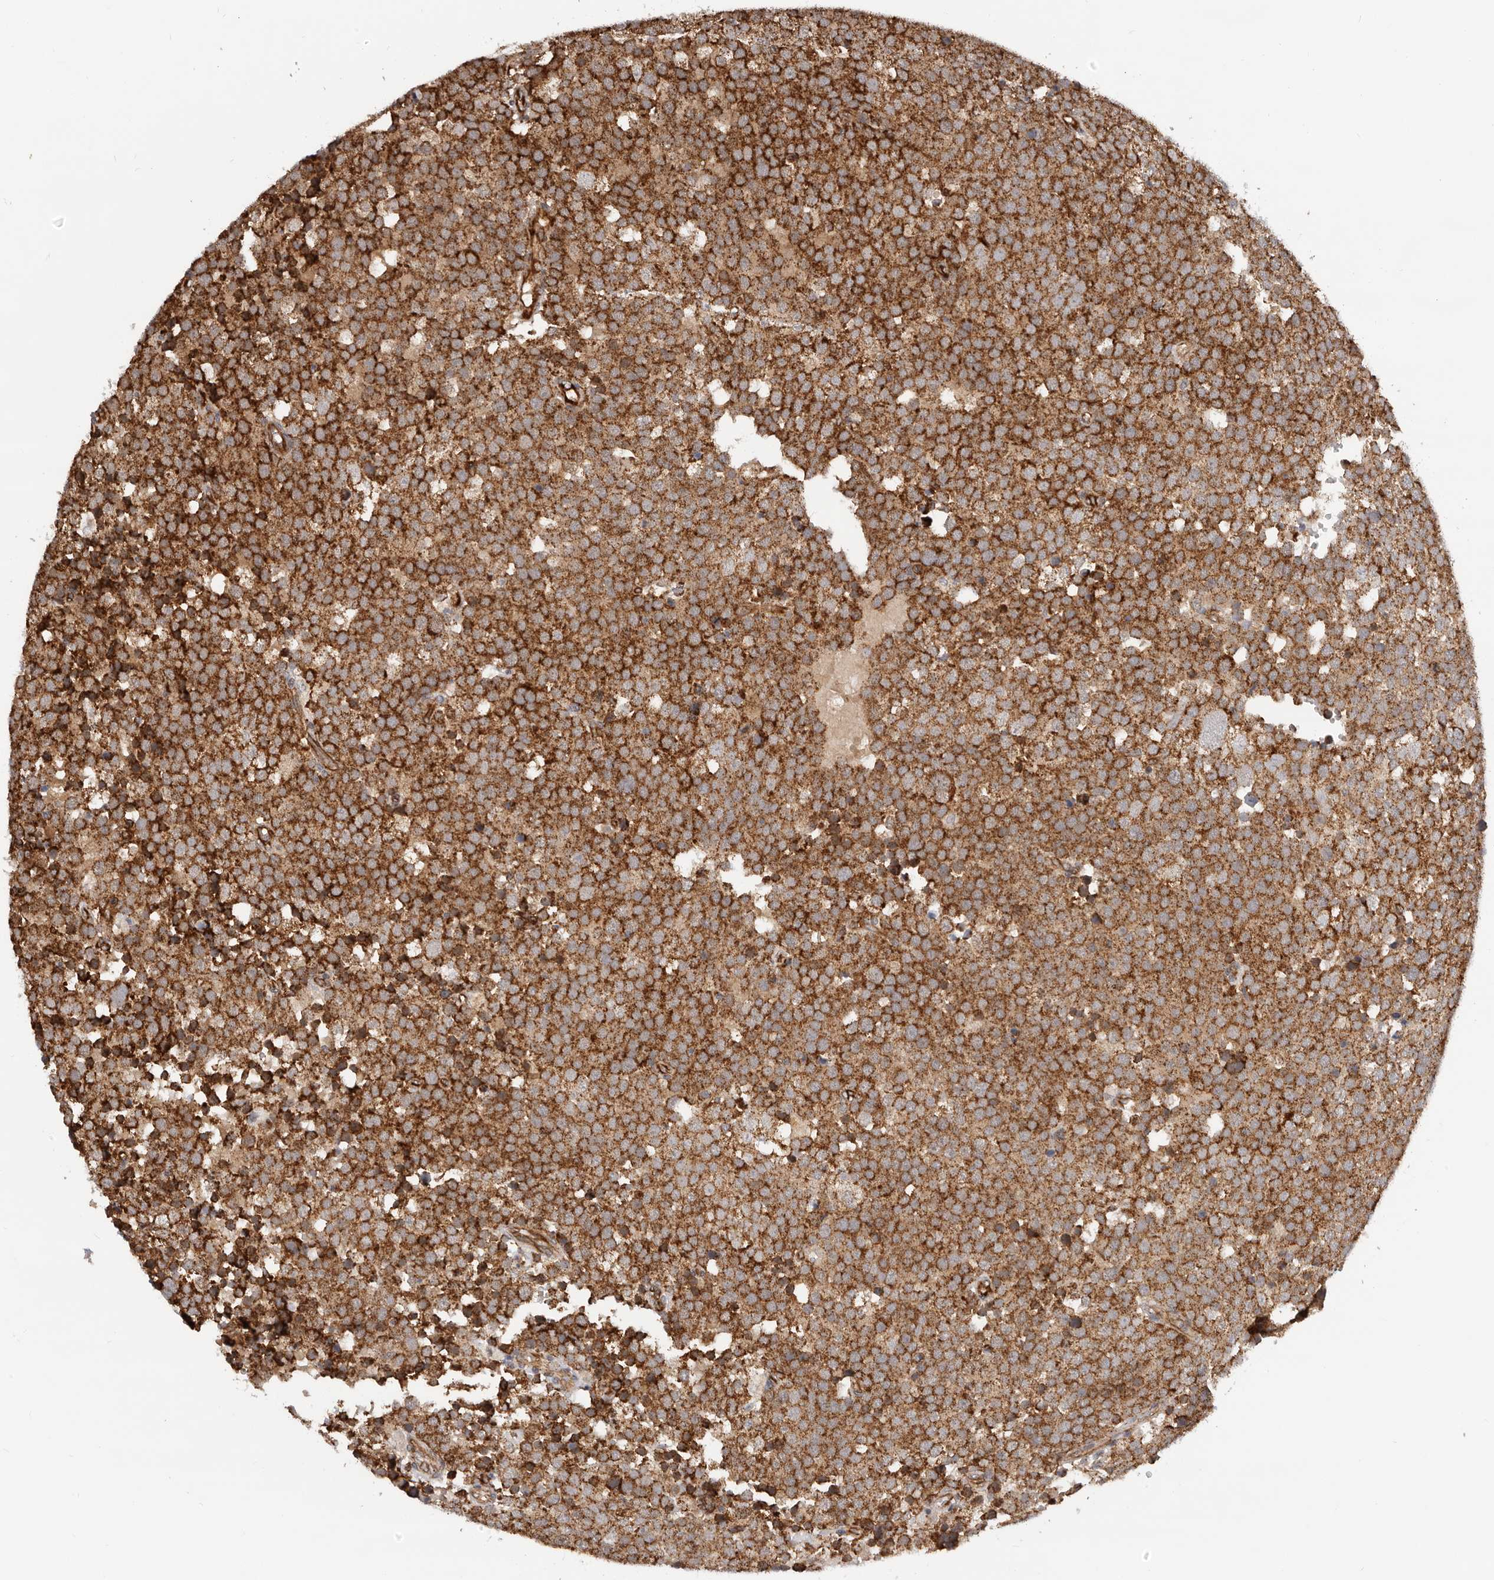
{"staining": {"intensity": "strong", "quantity": ">75%", "location": "cytoplasmic/membranous"}, "tissue": "testis cancer", "cell_type": "Tumor cells", "image_type": "cancer", "snomed": [{"axis": "morphology", "description": "Seminoma, NOS"}, {"axis": "topography", "description": "Testis"}], "caption": "A high amount of strong cytoplasmic/membranous positivity is present in about >75% of tumor cells in testis seminoma tissue.", "gene": "USP49", "patient": {"sex": "male", "age": 71}}